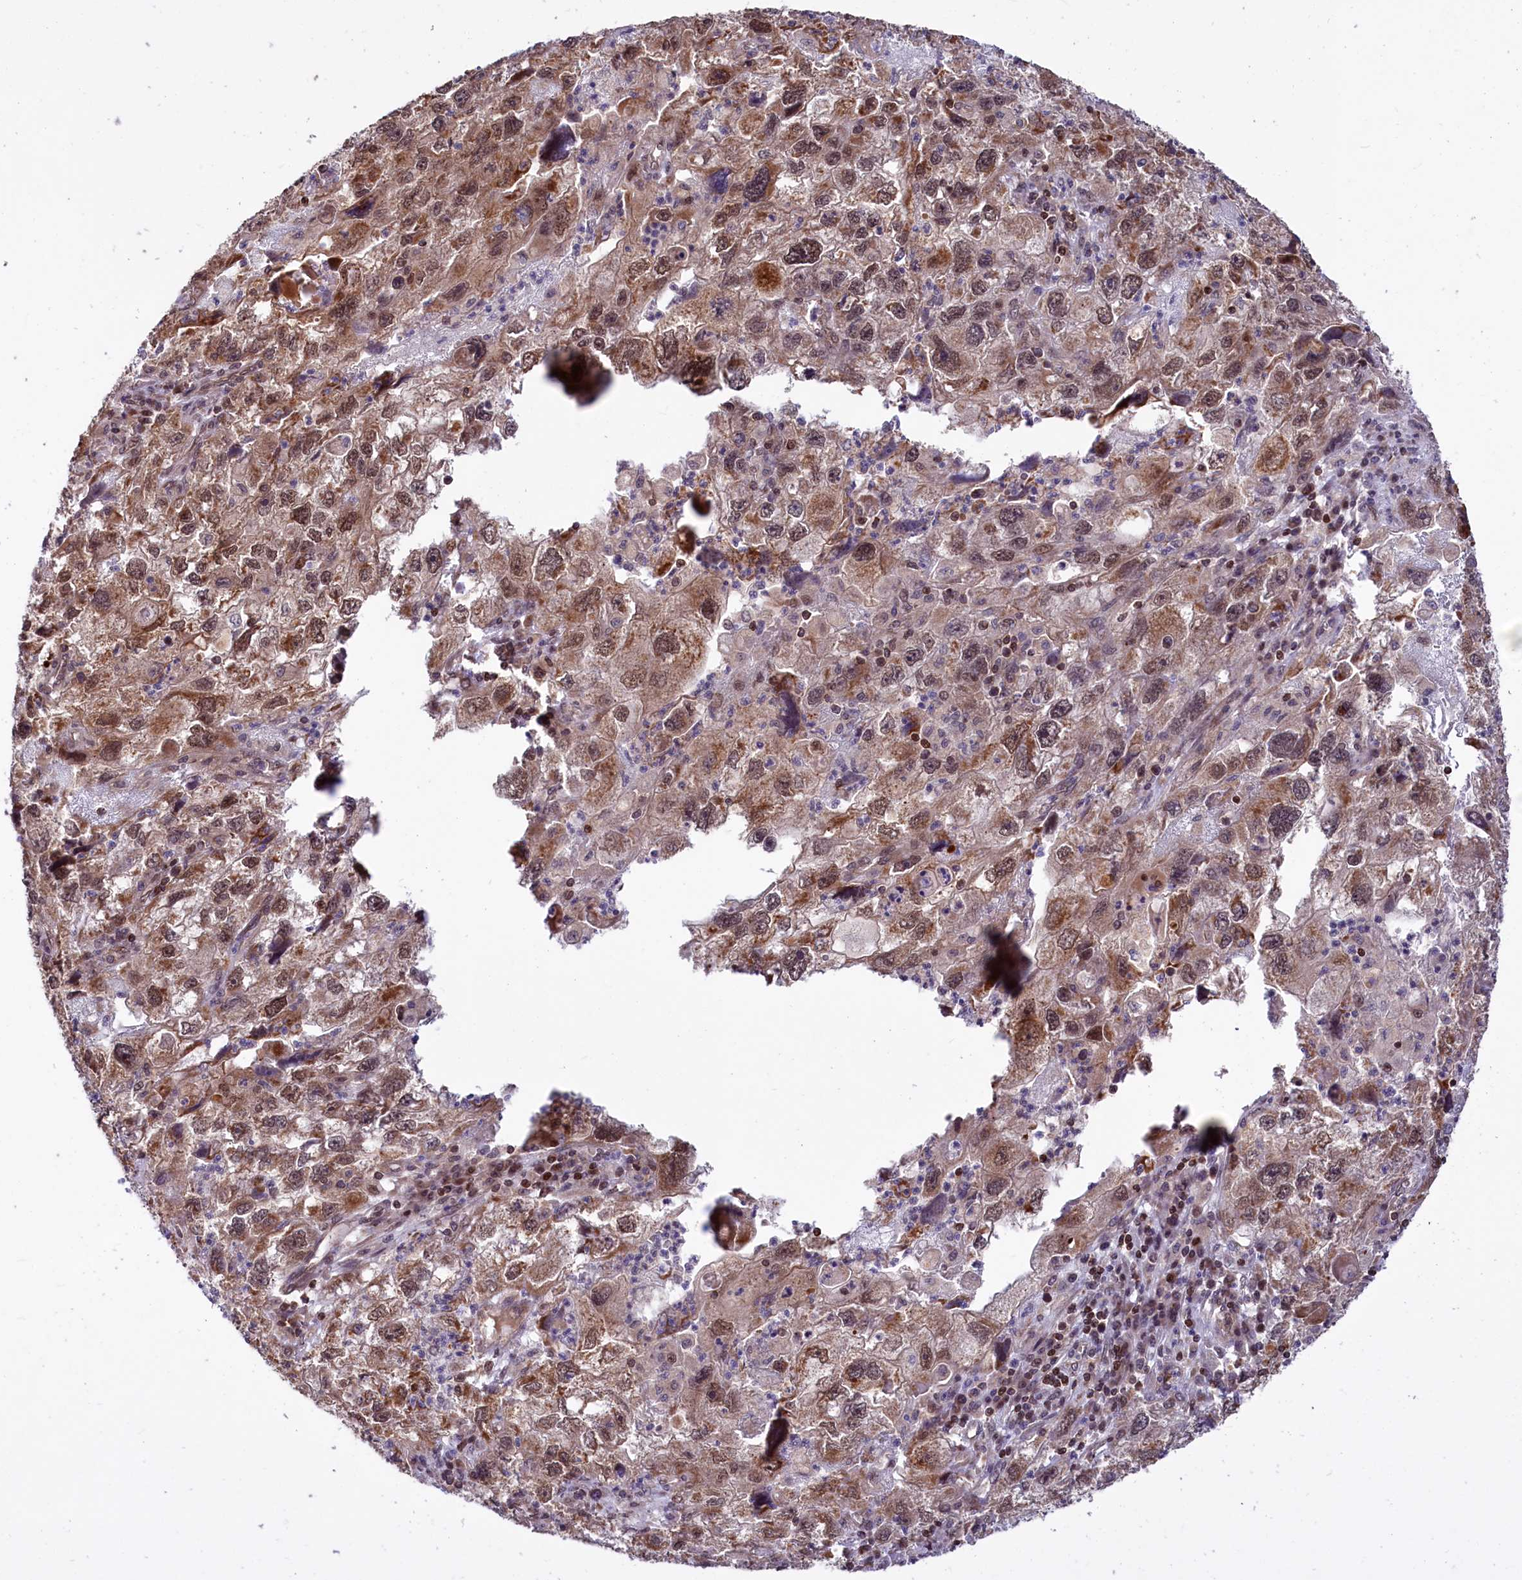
{"staining": {"intensity": "moderate", "quantity": ">75%", "location": "cytoplasmic/membranous,nuclear"}, "tissue": "endometrial cancer", "cell_type": "Tumor cells", "image_type": "cancer", "snomed": [{"axis": "morphology", "description": "Adenocarcinoma, NOS"}, {"axis": "topography", "description": "Endometrium"}], "caption": "Immunohistochemical staining of adenocarcinoma (endometrial) exhibits medium levels of moderate cytoplasmic/membranous and nuclear protein staining in approximately >75% of tumor cells. The staining is performed using DAB brown chromogen to label protein expression. The nuclei are counter-stained blue using hematoxylin.", "gene": "PHC3", "patient": {"sex": "female", "age": 49}}